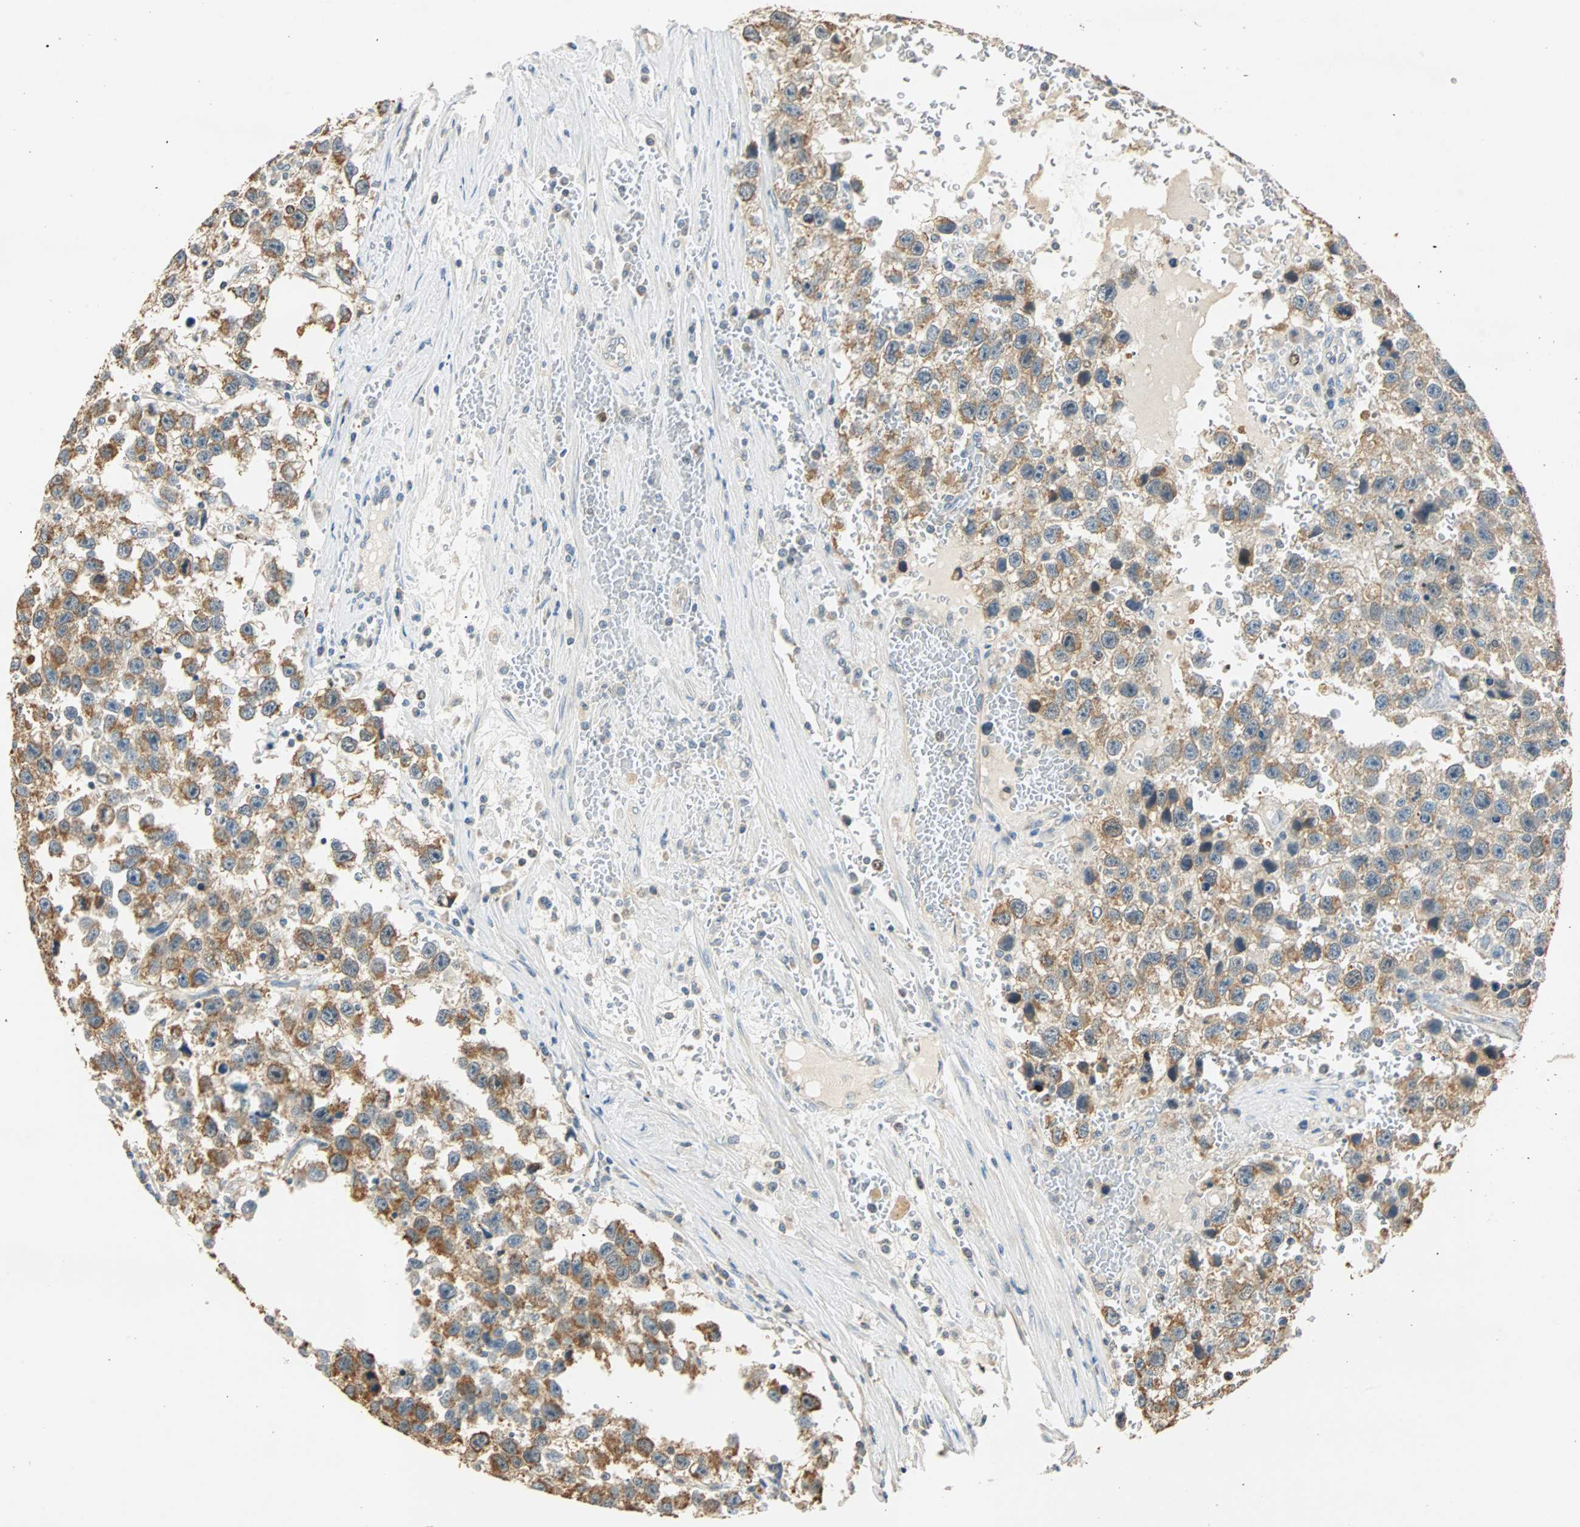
{"staining": {"intensity": "weak", "quantity": ">75%", "location": "cytoplasmic/membranous"}, "tissue": "testis cancer", "cell_type": "Tumor cells", "image_type": "cancer", "snomed": [{"axis": "morphology", "description": "Seminoma, NOS"}, {"axis": "topography", "description": "Testis"}], "caption": "Immunohistochemical staining of testis cancer exhibits low levels of weak cytoplasmic/membranous protein expression in approximately >75% of tumor cells.", "gene": "RAD18", "patient": {"sex": "male", "age": 33}}